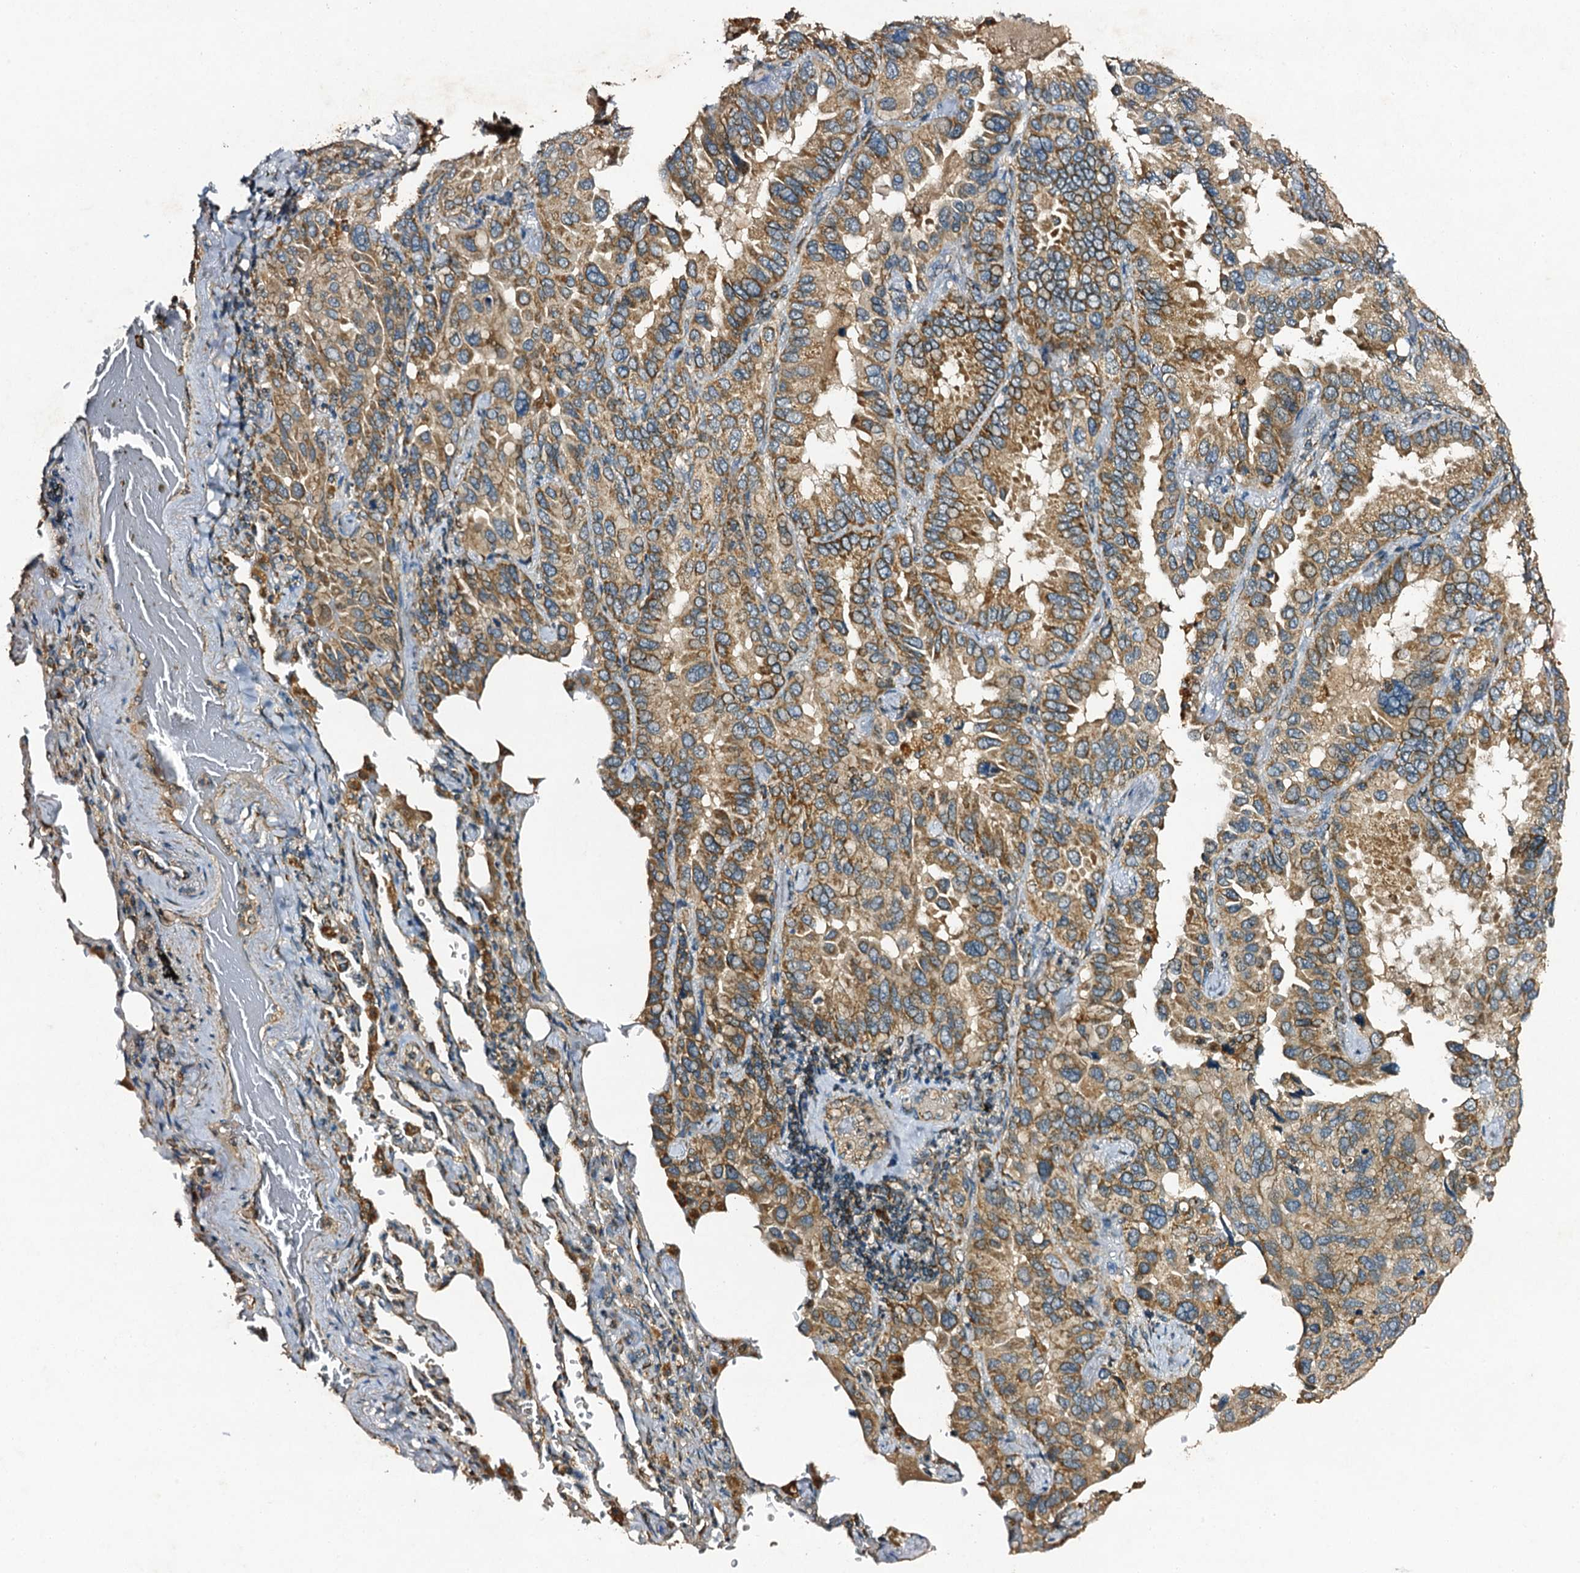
{"staining": {"intensity": "moderate", "quantity": ">75%", "location": "cytoplasmic/membranous"}, "tissue": "lung cancer", "cell_type": "Tumor cells", "image_type": "cancer", "snomed": [{"axis": "morphology", "description": "Adenocarcinoma, NOS"}, {"axis": "topography", "description": "Lung"}], "caption": "This micrograph demonstrates immunohistochemistry (IHC) staining of human adenocarcinoma (lung), with medium moderate cytoplasmic/membranous expression in approximately >75% of tumor cells.", "gene": "NDUFA13", "patient": {"sex": "male", "age": 64}}